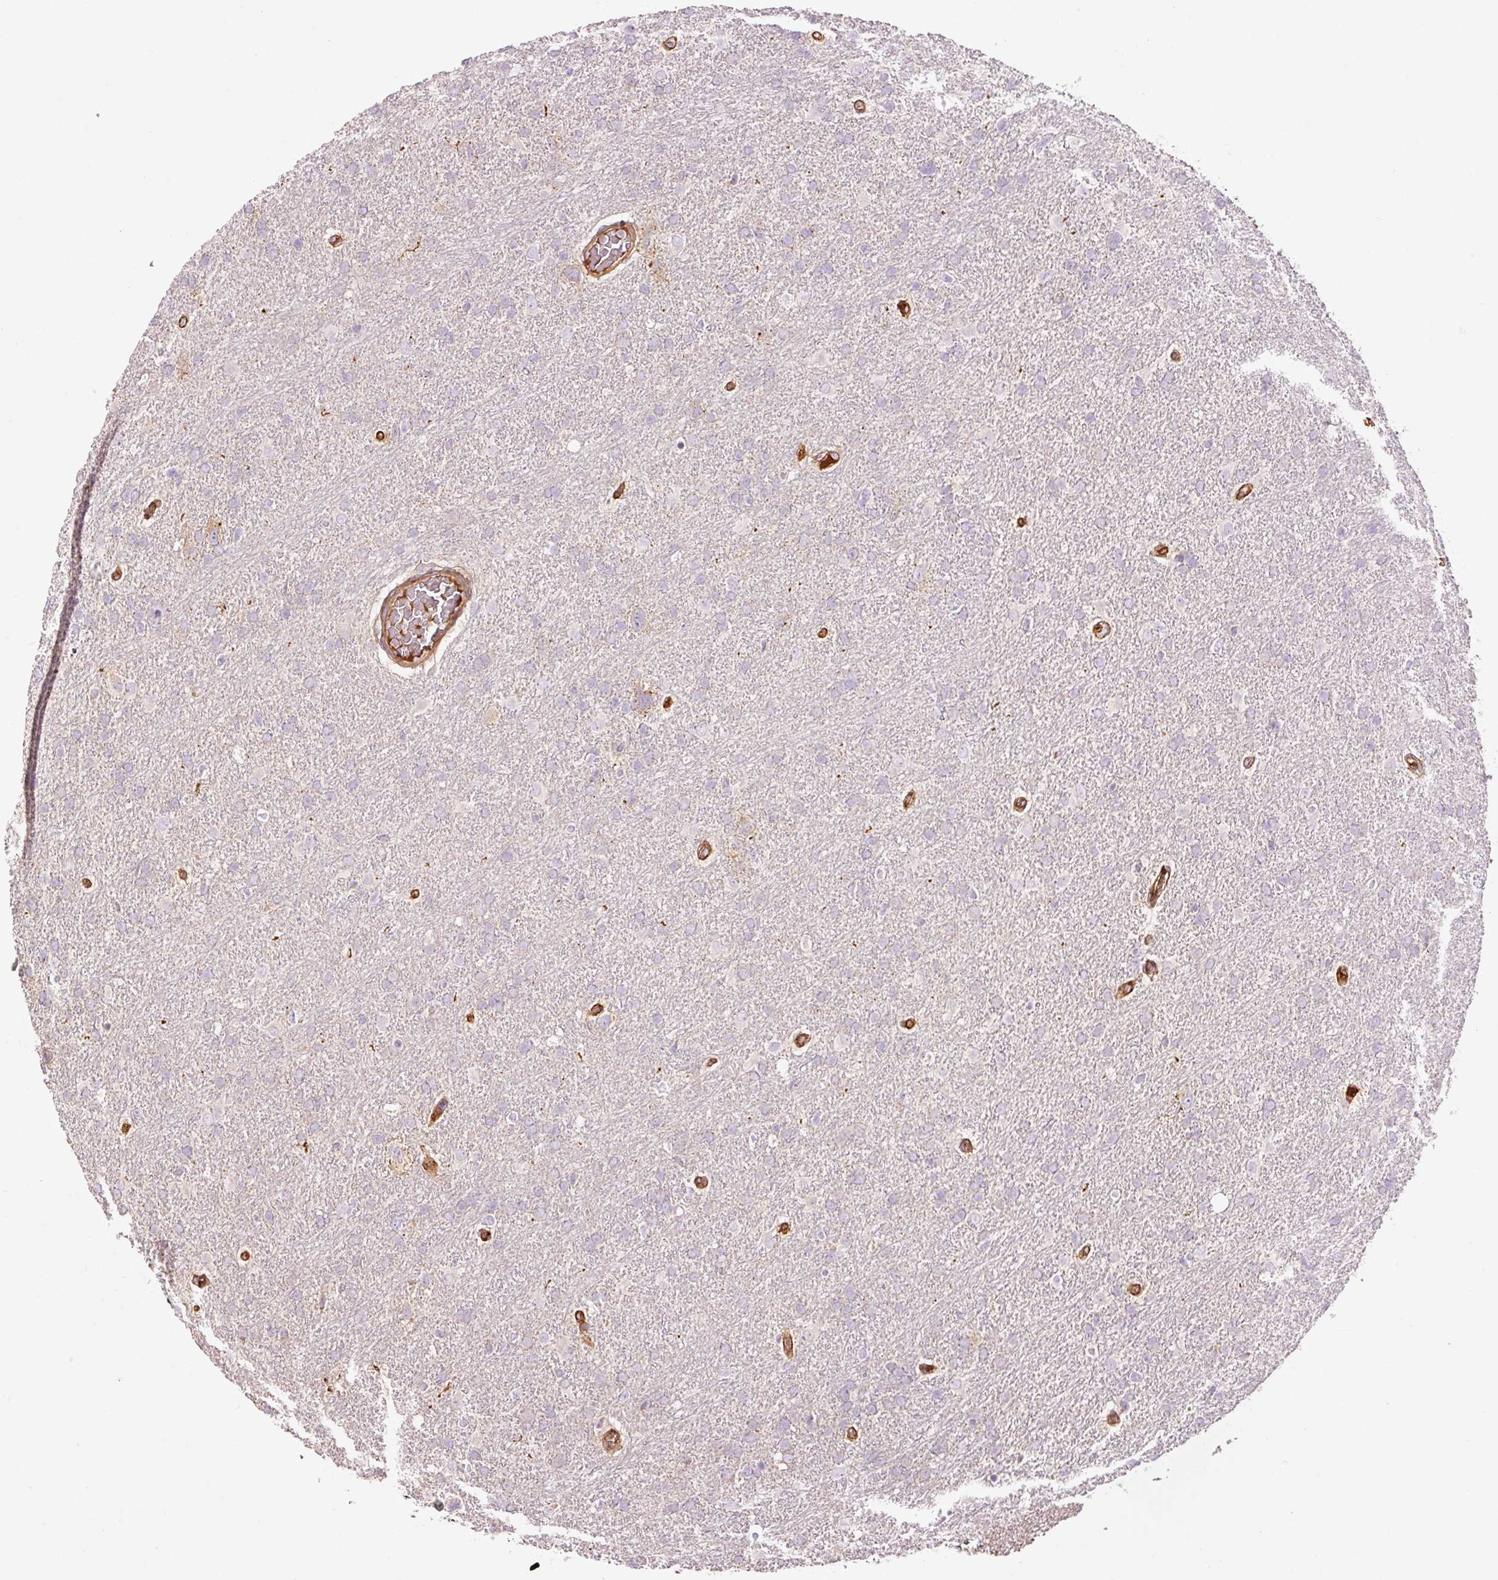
{"staining": {"intensity": "negative", "quantity": "none", "location": "none"}, "tissue": "glioma", "cell_type": "Tumor cells", "image_type": "cancer", "snomed": [{"axis": "morphology", "description": "Glioma, malignant, High grade"}, {"axis": "topography", "description": "Brain"}], "caption": "High-grade glioma (malignant) was stained to show a protein in brown. There is no significant staining in tumor cells. Brightfield microscopy of immunohistochemistry (IHC) stained with DAB (brown) and hematoxylin (blue), captured at high magnification.", "gene": "NID2", "patient": {"sex": "male", "age": 61}}